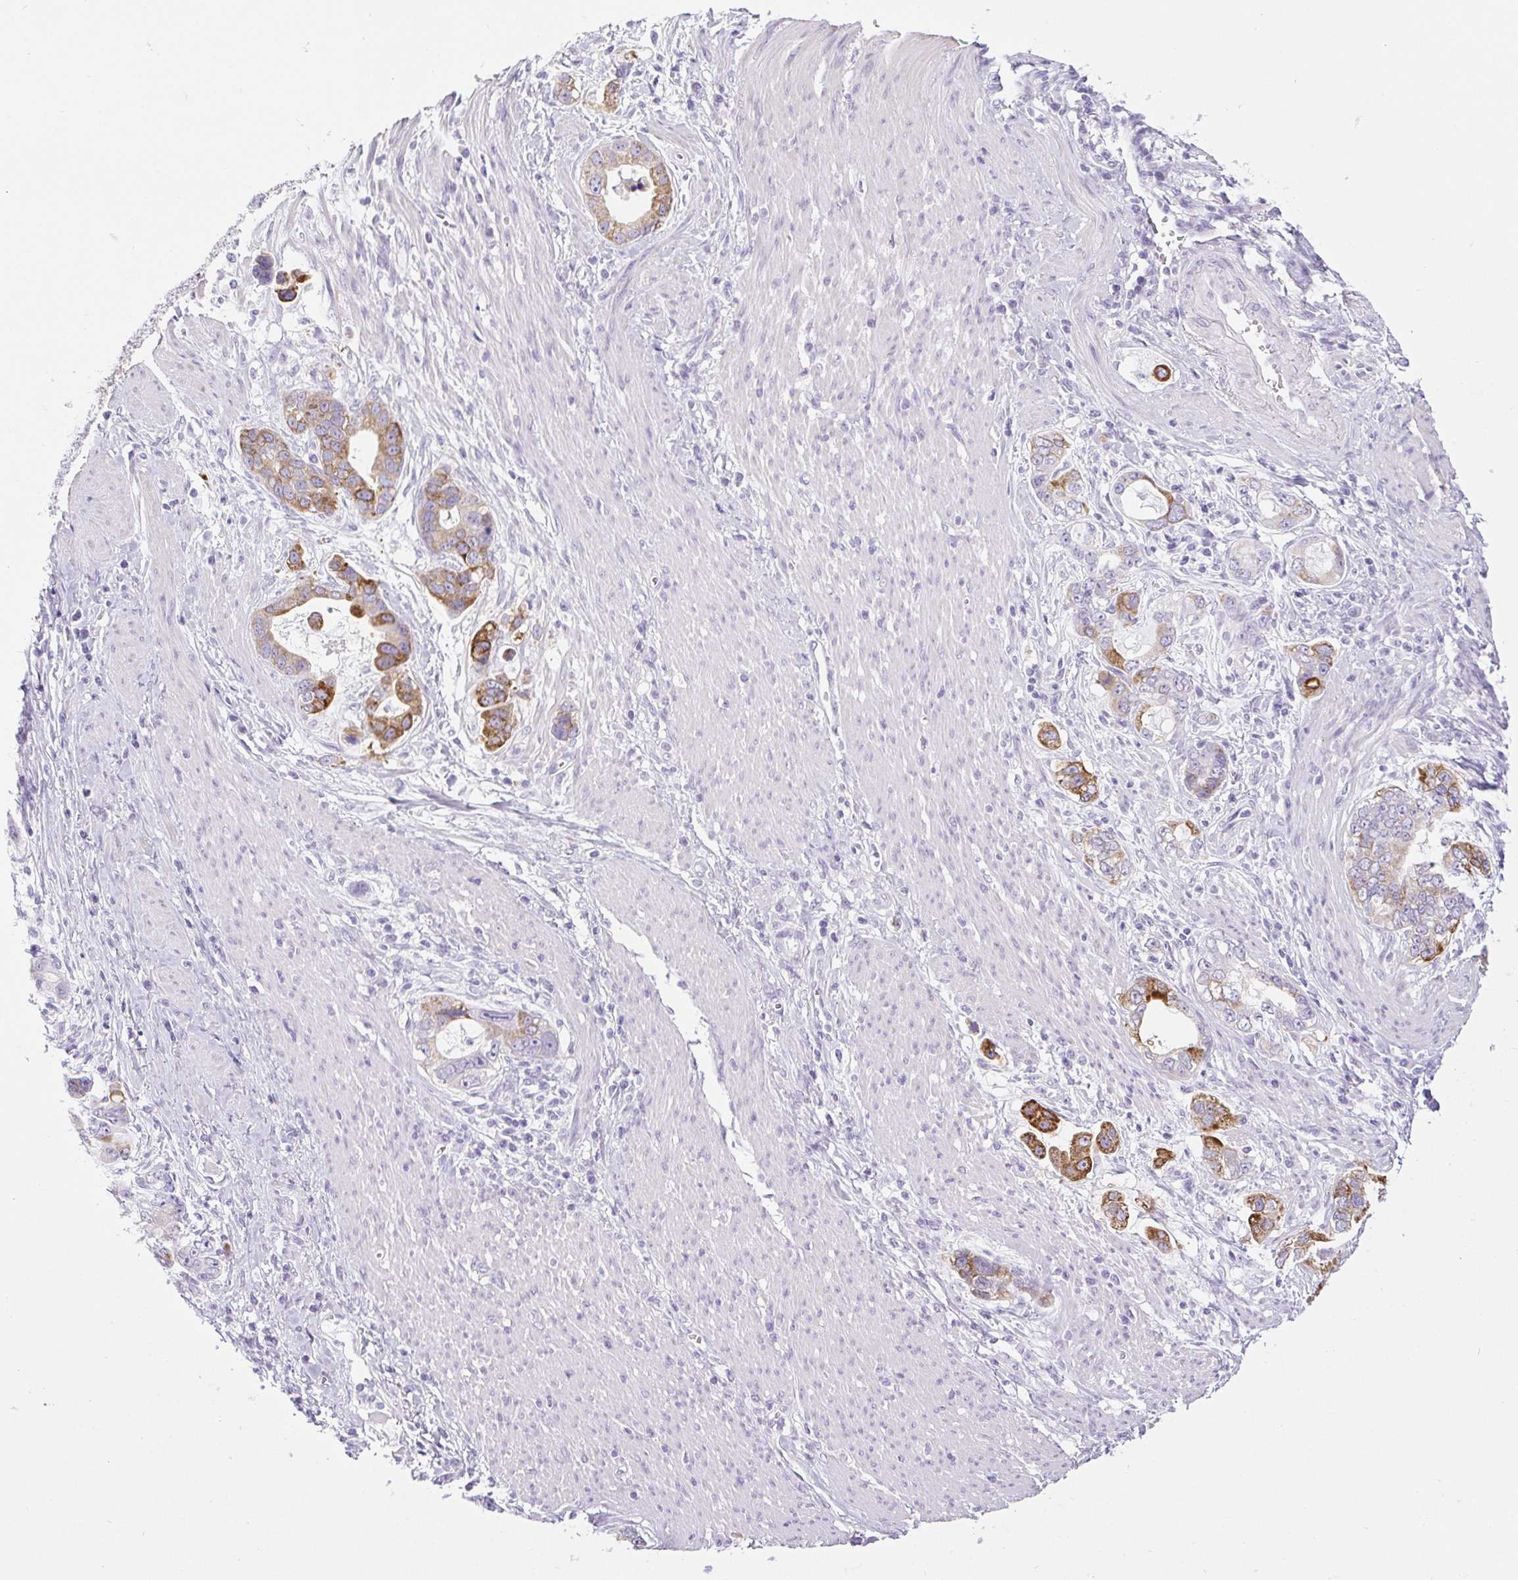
{"staining": {"intensity": "strong", "quantity": "25%-75%", "location": "cytoplasmic/membranous"}, "tissue": "stomach cancer", "cell_type": "Tumor cells", "image_type": "cancer", "snomed": [{"axis": "morphology", "description": "Adenocarcinoma, NOS"}, {"axis": "topography", "description": "Stomach, lower"}], "caption": "Immunohistochemical staining of human adenocarcinoma (stomach) reveals strong cytoplasmic/membranous protein expression in approximately 25%-75% of tumor cells. The protein of interest is stained brown, and the nuclei are stained in blue (DAB (3,3'-diaminobenzidine) IHC with brightfield microscopy, high magnification).", "gene": "BCAS1", "patient": {"sex": "female", "age": 93}}